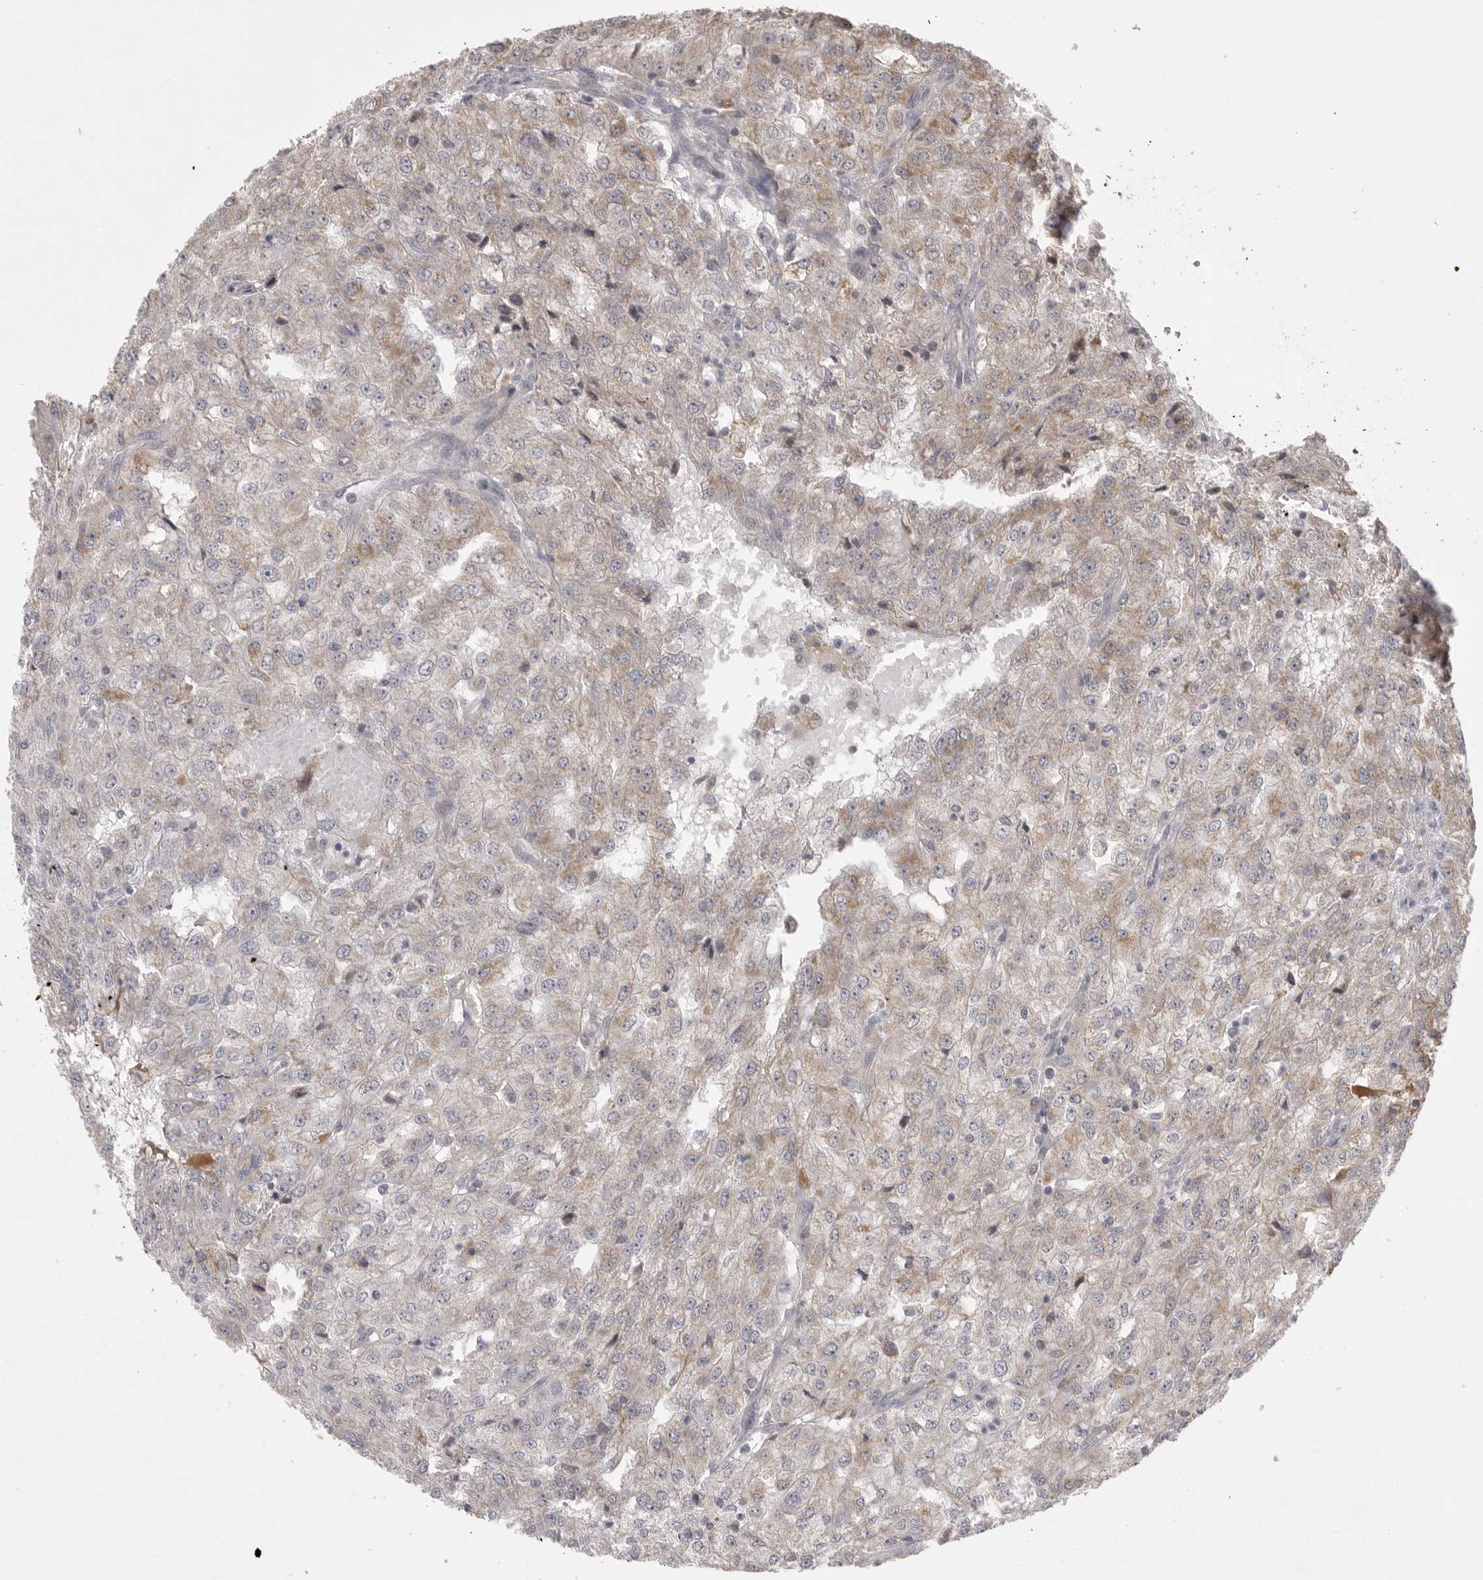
{"staining": {"intensity": "weak", "quantity": "<25%", "location": "cytoplasmic/membranous"}, "tissue": "renal cancer", "cell_type": "Tumor cells", "image_type": "cancer", "snomed": [{"axis": "morphology", "description": "Adenocarcinoma, NOS"}, {"axis": "topography", "description": "Kidney"}], "caption": "This is an immunohistochemistry (IHC) photomicrograph of renal adenocarcinoma. There is no positivity in tumor cells.", "gene": "KYAT3", "patient": {"sex": "female", "age": 54}}